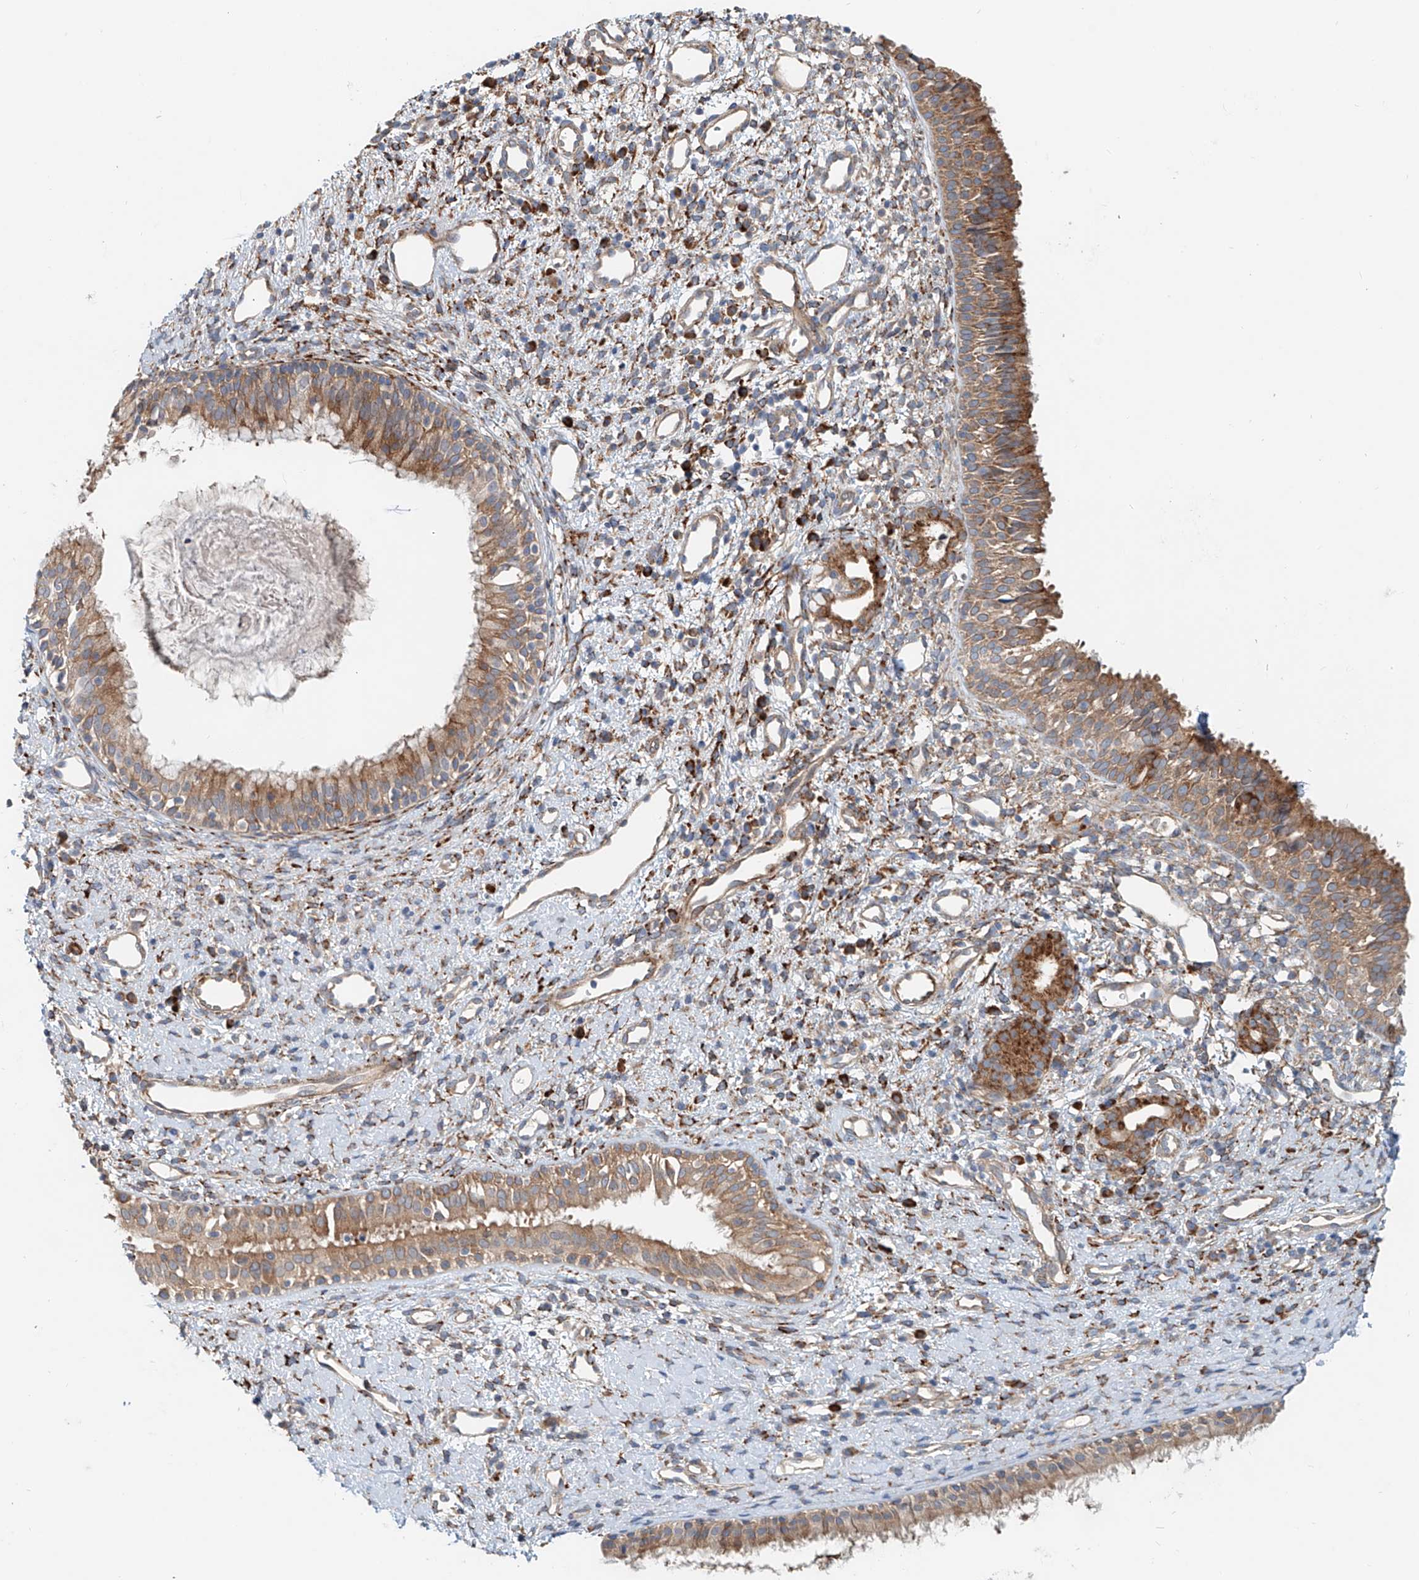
{"staining": {"intensity": "moderate", "quantity": ">75%", "location": "cytoplasmic/membranous"}, "tissue": "nasopharynx", "cell_type": "Respiratory epithelial cells", "image_type": "normal", "snomed": [{"axis": "morphology", "description": "Normal tissue, NOS"}, {"axis": "topography", "description": "Nasopharynx"}], "caption": "Immunohistochemistry (DAB (3,3'-diaminobenzidine)) staining of benign nasopharynx reveals moderate cytoplasmic/membranous protein expression in about >75% of respiratory epithelial cells. (Brightfield microscopy of DAB IHC at high magnification).", "gene": "SNAP29", "patient": {"sex": "male", "age": 22}}